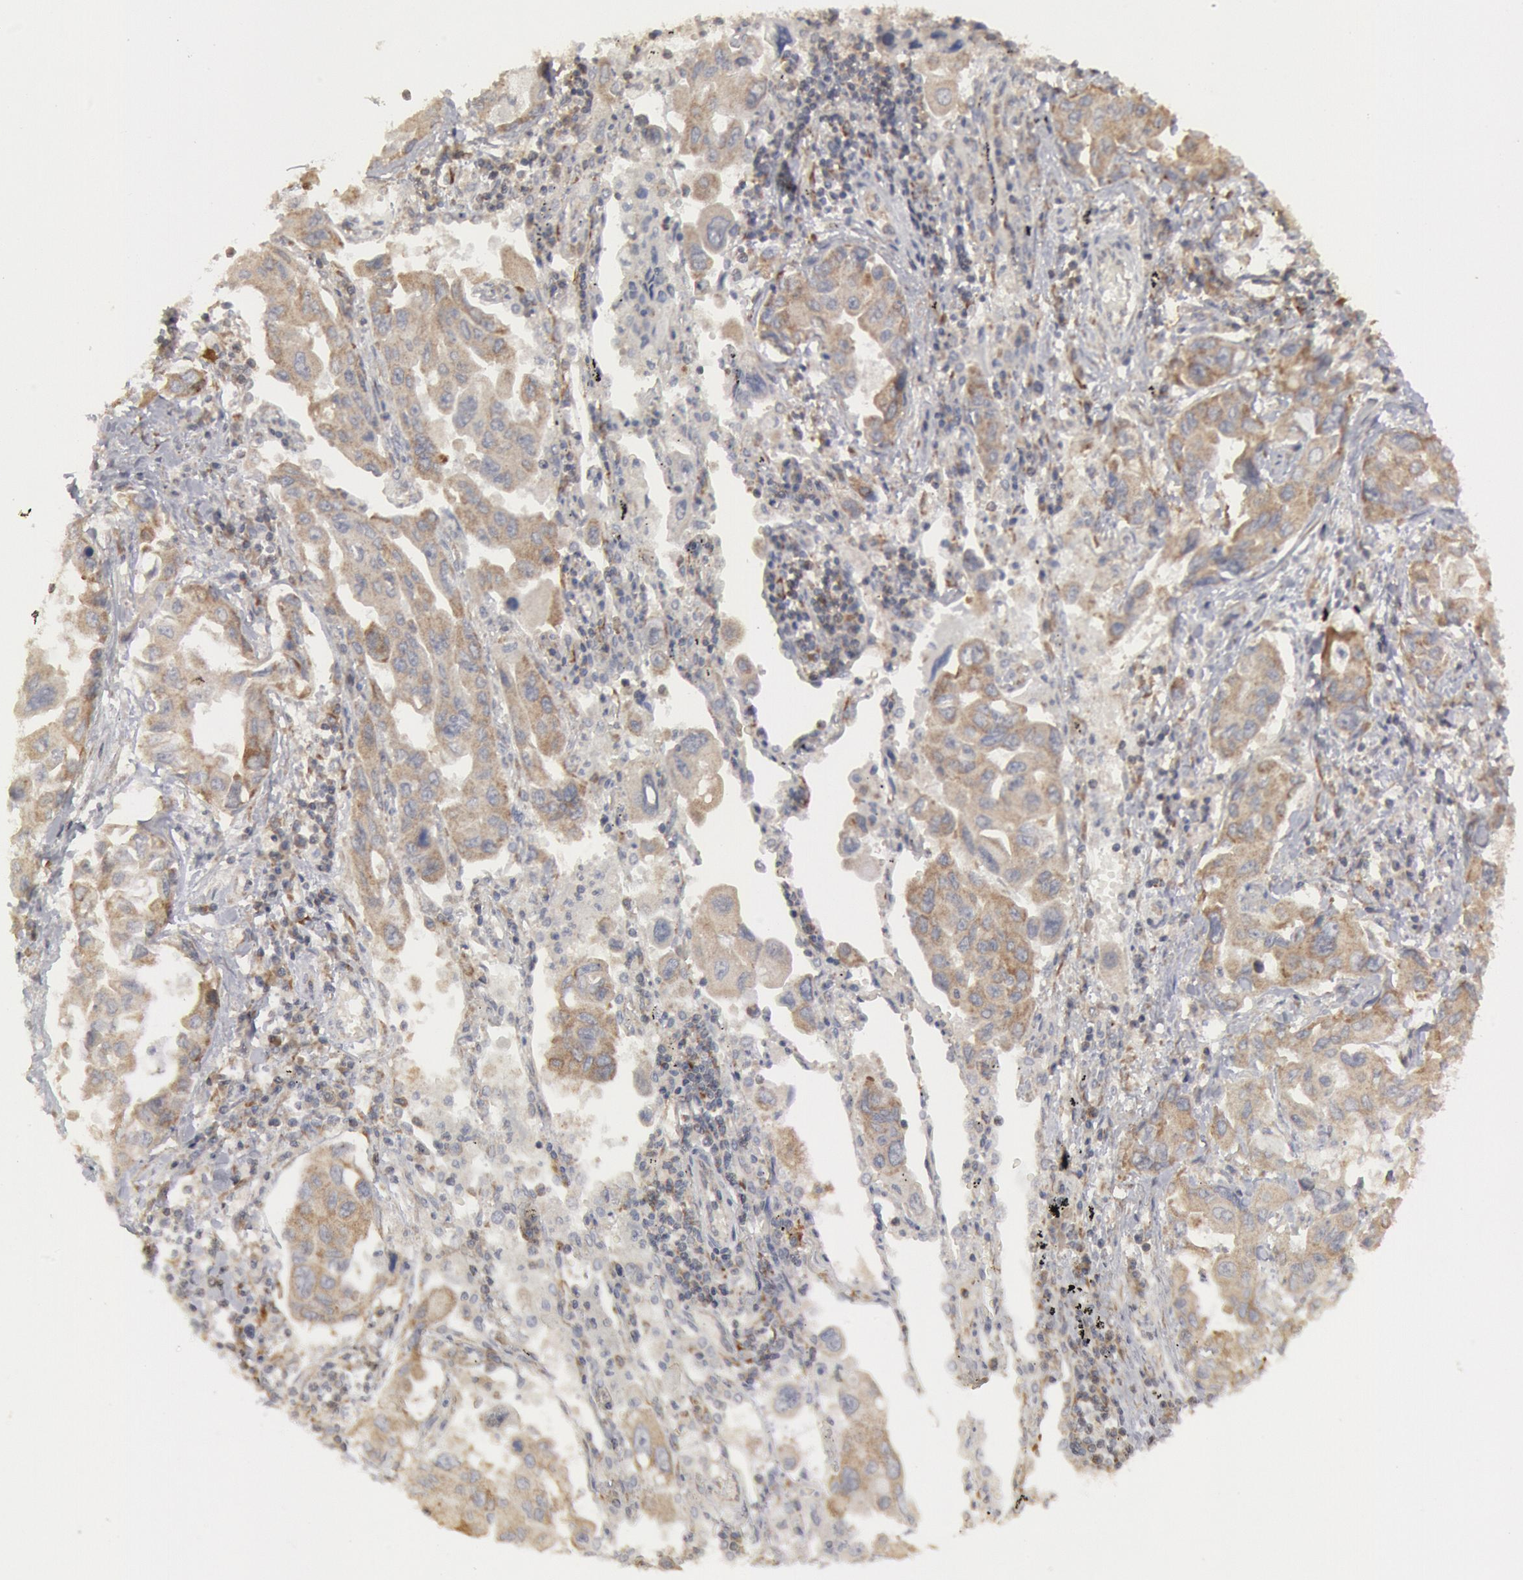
{"staining": {"intensity": "weak", "quantity": ">75%", "location": "cytoplasmic/membranous"}, "tissue": "lung cancer", "cell_type": "Tumor cells", "image_type": "cancer", "snomed": [{"axis": "morphology", "description": "Adenocarcinoma, NOS"}, {"axis": "topography", "description": "Lung"}], "caption": "Immunohistochemical staining of human lung adenocarcinoma demonstrates low levels of weak cytoplasmic/membranous positivity in about >75% of tumor cells.", "gene": "OSBPL8", "patient": {"sex": "male", "age": 64}}